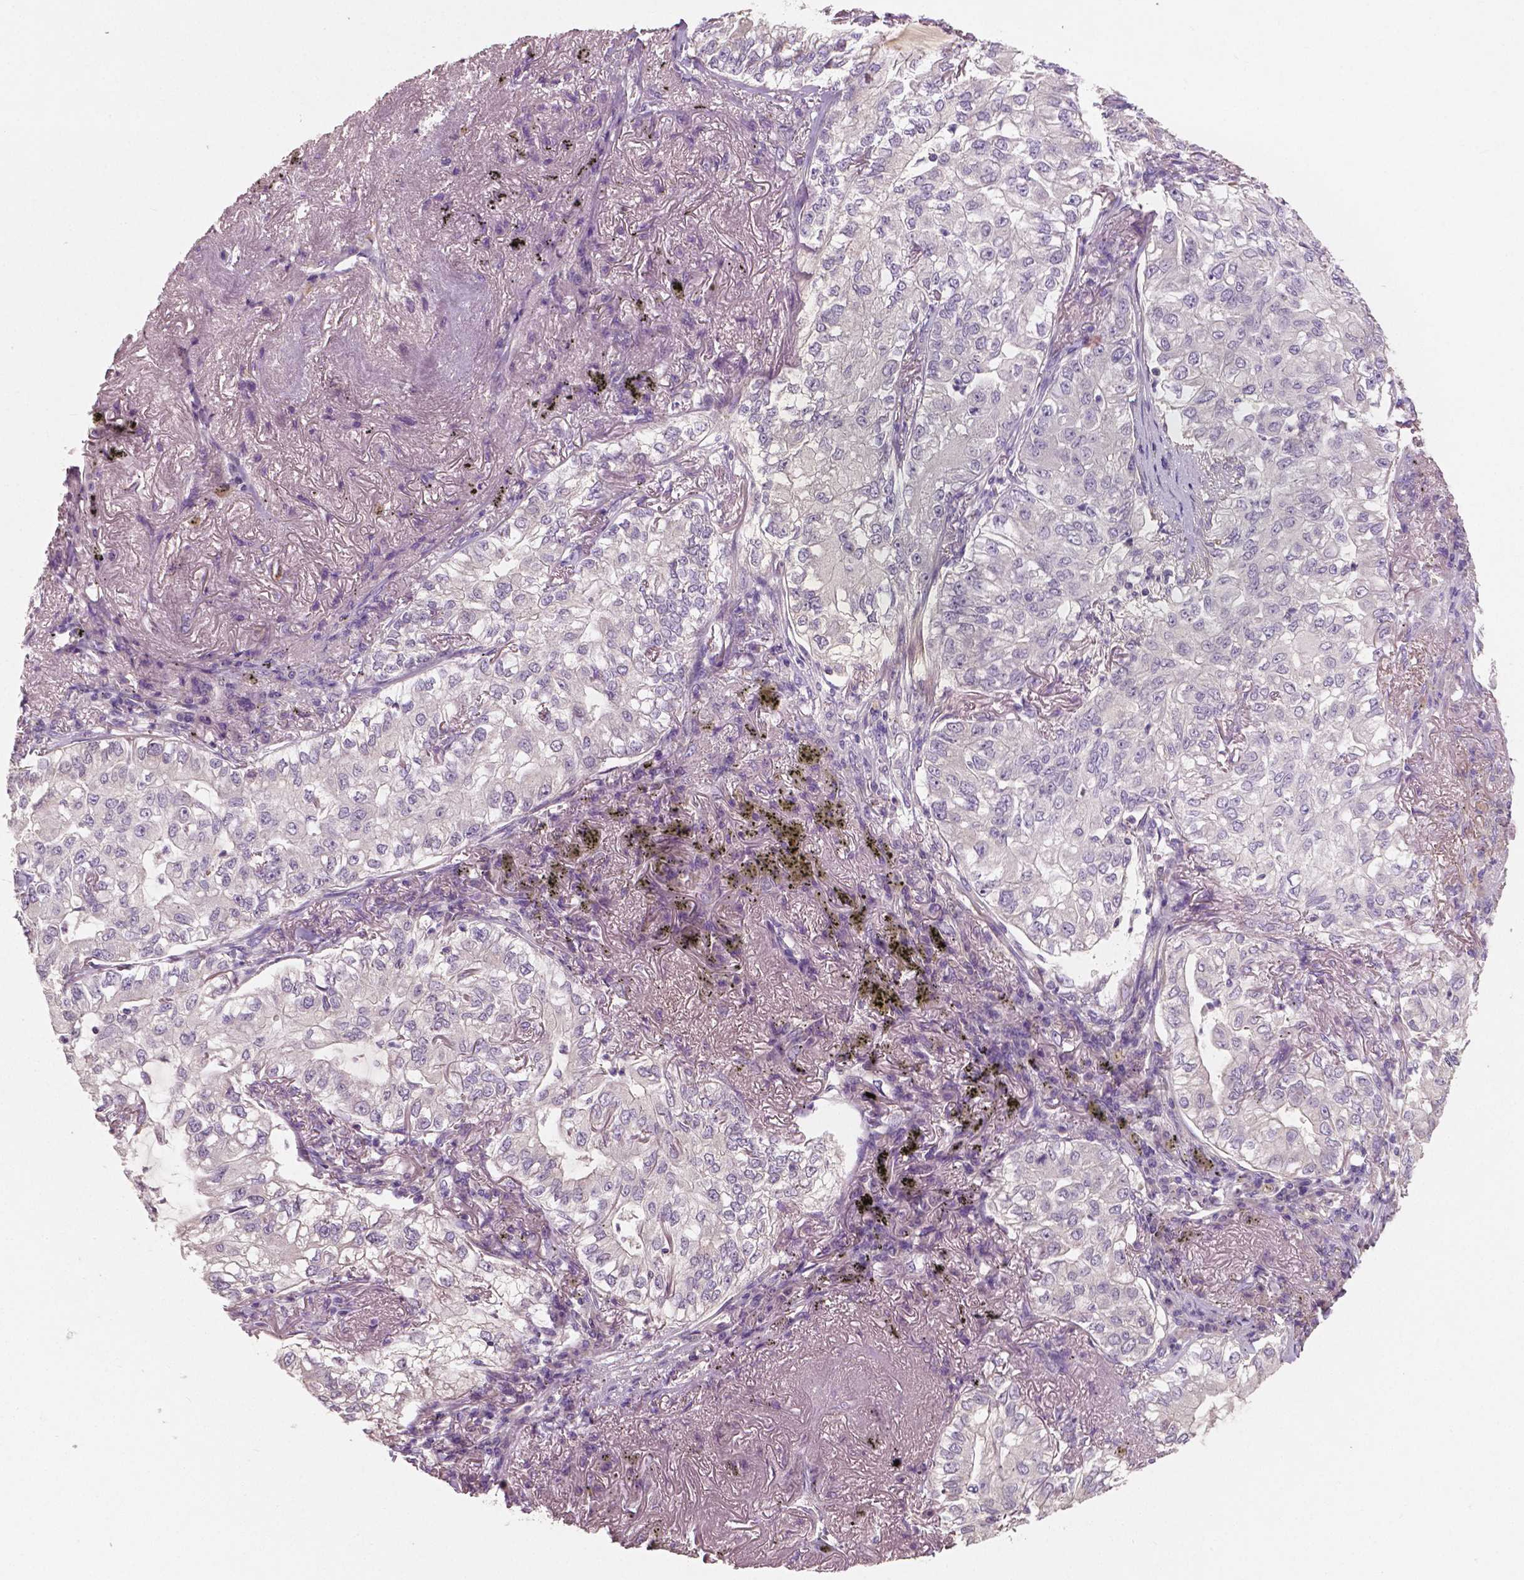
{"staining": {"intensity": "negative", "quantity": "none", "location": "none"}, "tissue": "lung cancer", "cell_type": "Tumor cells", "image_type": "cancer", "snomed": [{"axis": "morphology", "description": "Adenocarcinoma, NOS"}, {"axis": "topography", "description": "Lung"}], "caption": "Tumor cells show no significant protein positivity in lung cancer (adenocarcinoma).", "gene": "LSM14B", "patient": {"sex": "female", "age": 73}}